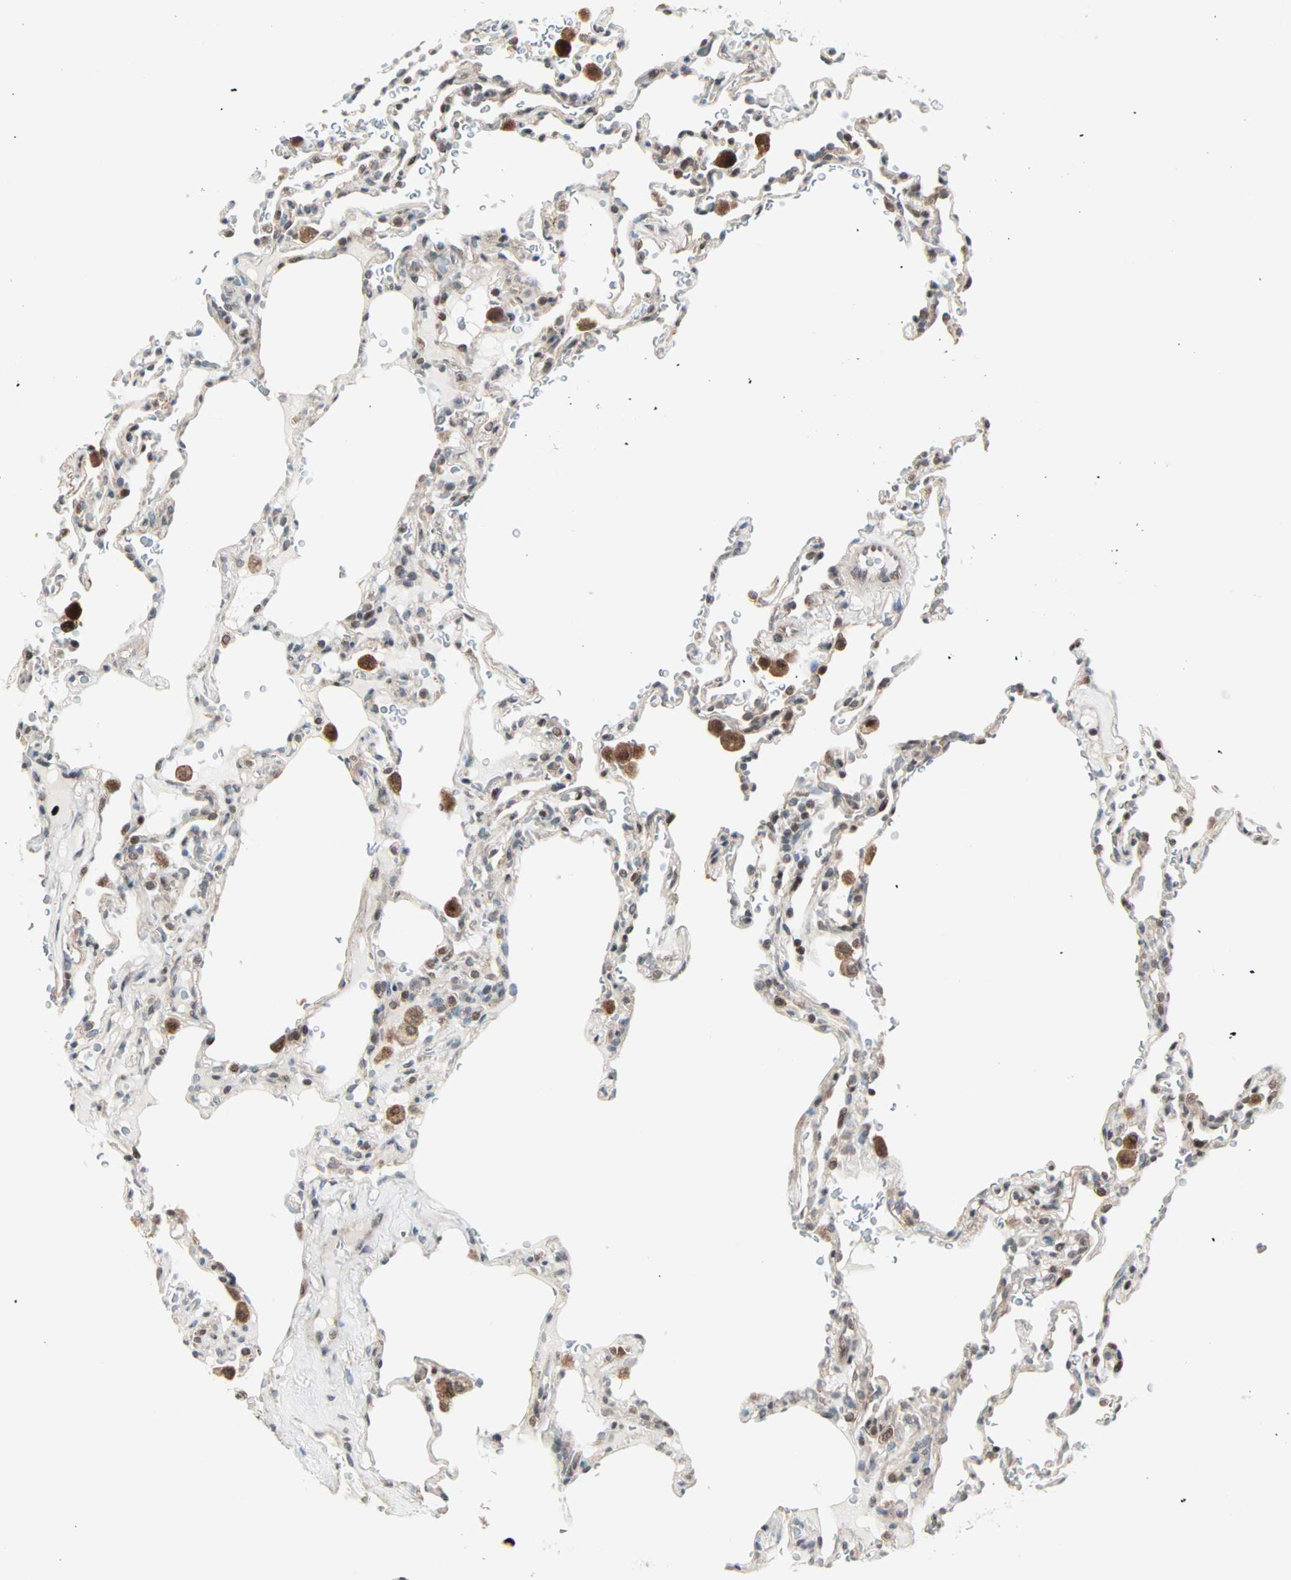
{"staining": {"intensity": "weak", "quantity": "25%-75%", "location": "cytoplasmic/membranous"}, "tissue": "lung", "cell_type": "Alveolar cells", "image_type": "normal", "snomed": [{"axis": "morphology", "description": "Normal tissue, NOS"}, {"axis": "topography", "description": "Lung"}], "caption": "Lung stained with DAB (3,3'-diaminobenzidine) immunohistochemistry (IHC) shows low levels of weak cytoplasmic/membranous expression in approximately 25%-75% of alveolar cells. The protein is shown in brown color, while the nuclei are stained blue.", "gene": "CBX4", "patient": {"sex": "male", "age": 59}}